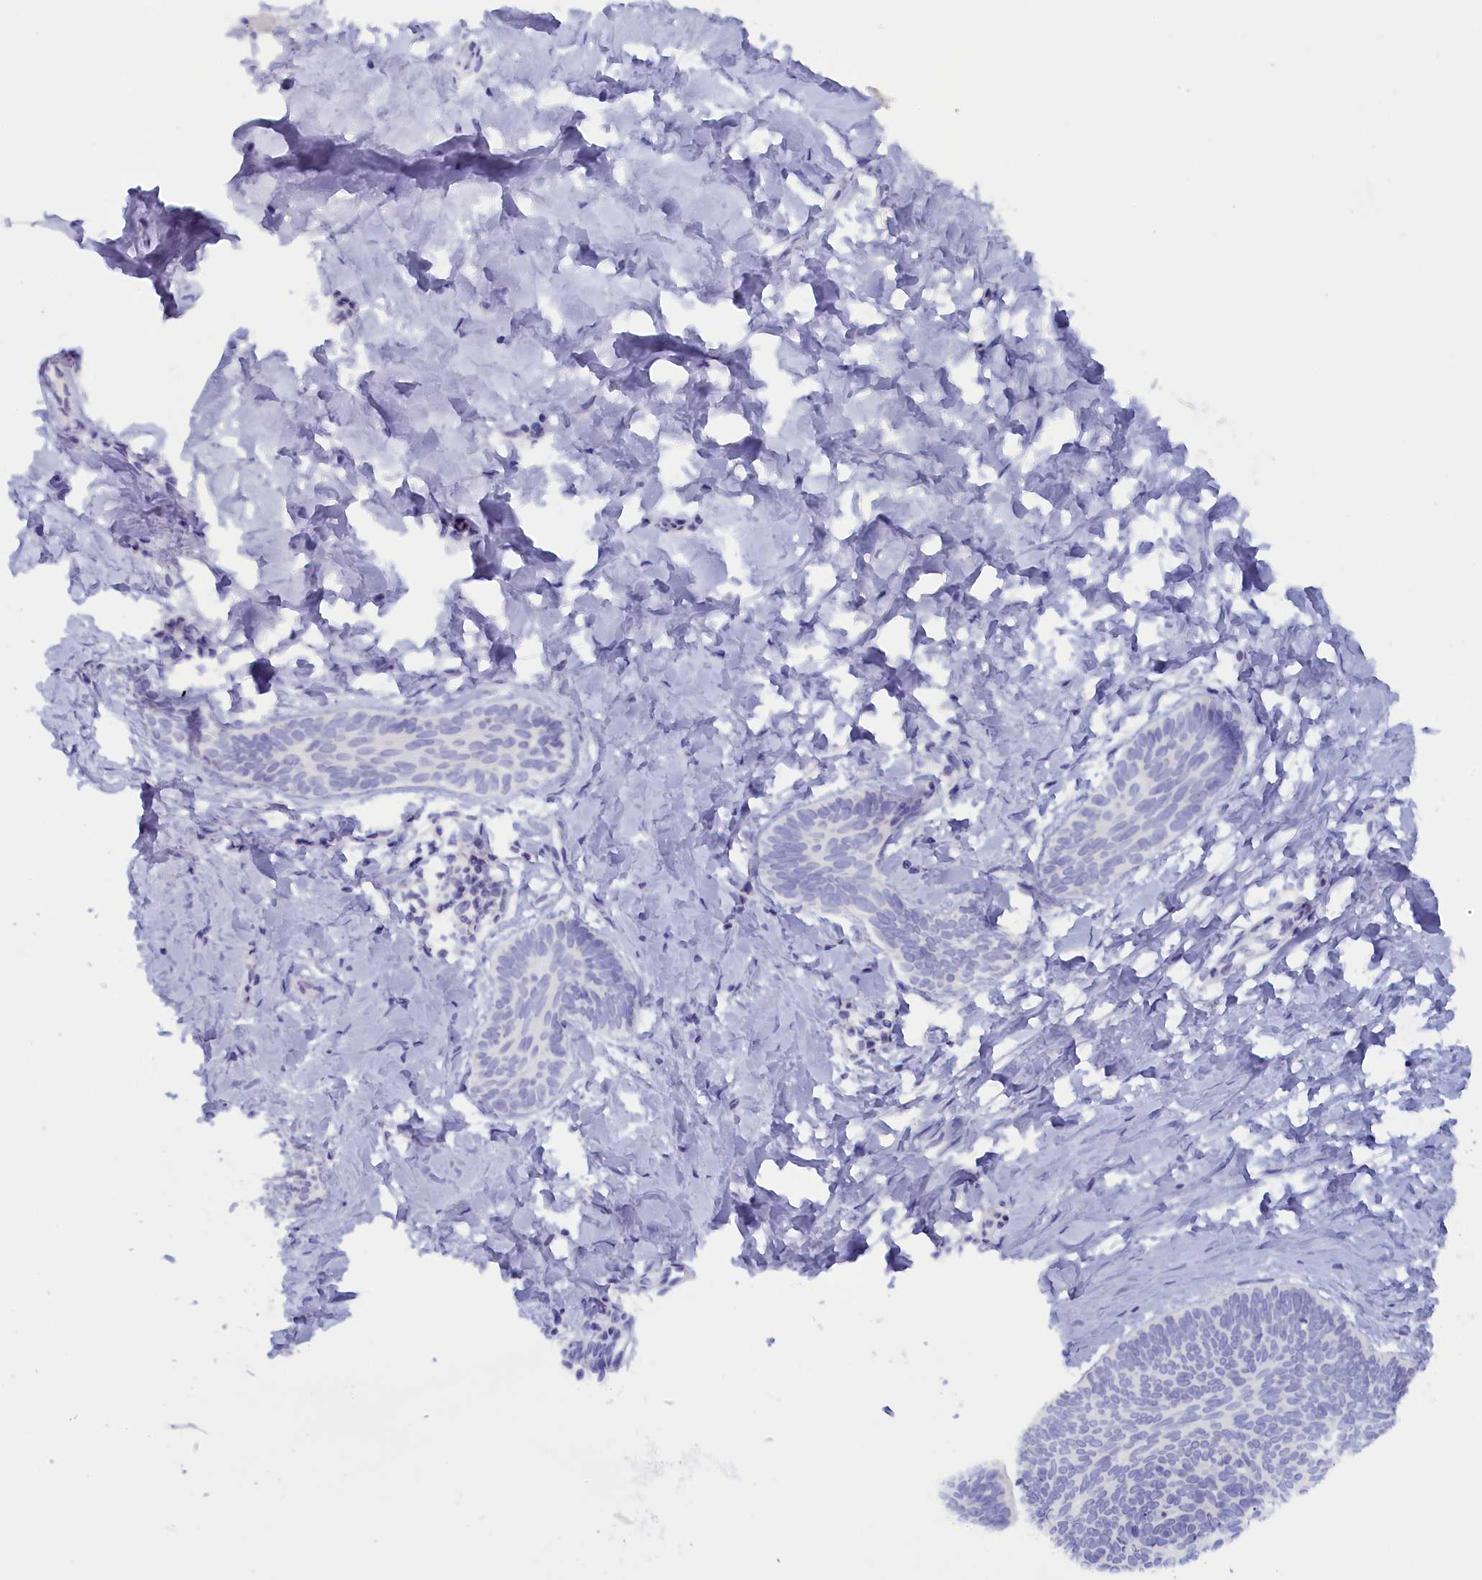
{"staining": {"intensity": "negative", "quantity": "none", "location": "none"}, "tissue": "skin cancer", "cell_type": "Tumor cells", "image_type": "cancer", "snomed": [{"axis": "morphology", "description": "Basal cell carcinoma"}, {"axis": "topography", "description": "Skin"}], "caption": "Tumor cells are negative for brown protein staining in basal cell carcinoma (skin). (DAB immunohistochemistry visualized using brightfield microscopy, high magnification).", "gene": "ANKRD2", "patient": {"sex": "female", "age": 81}}